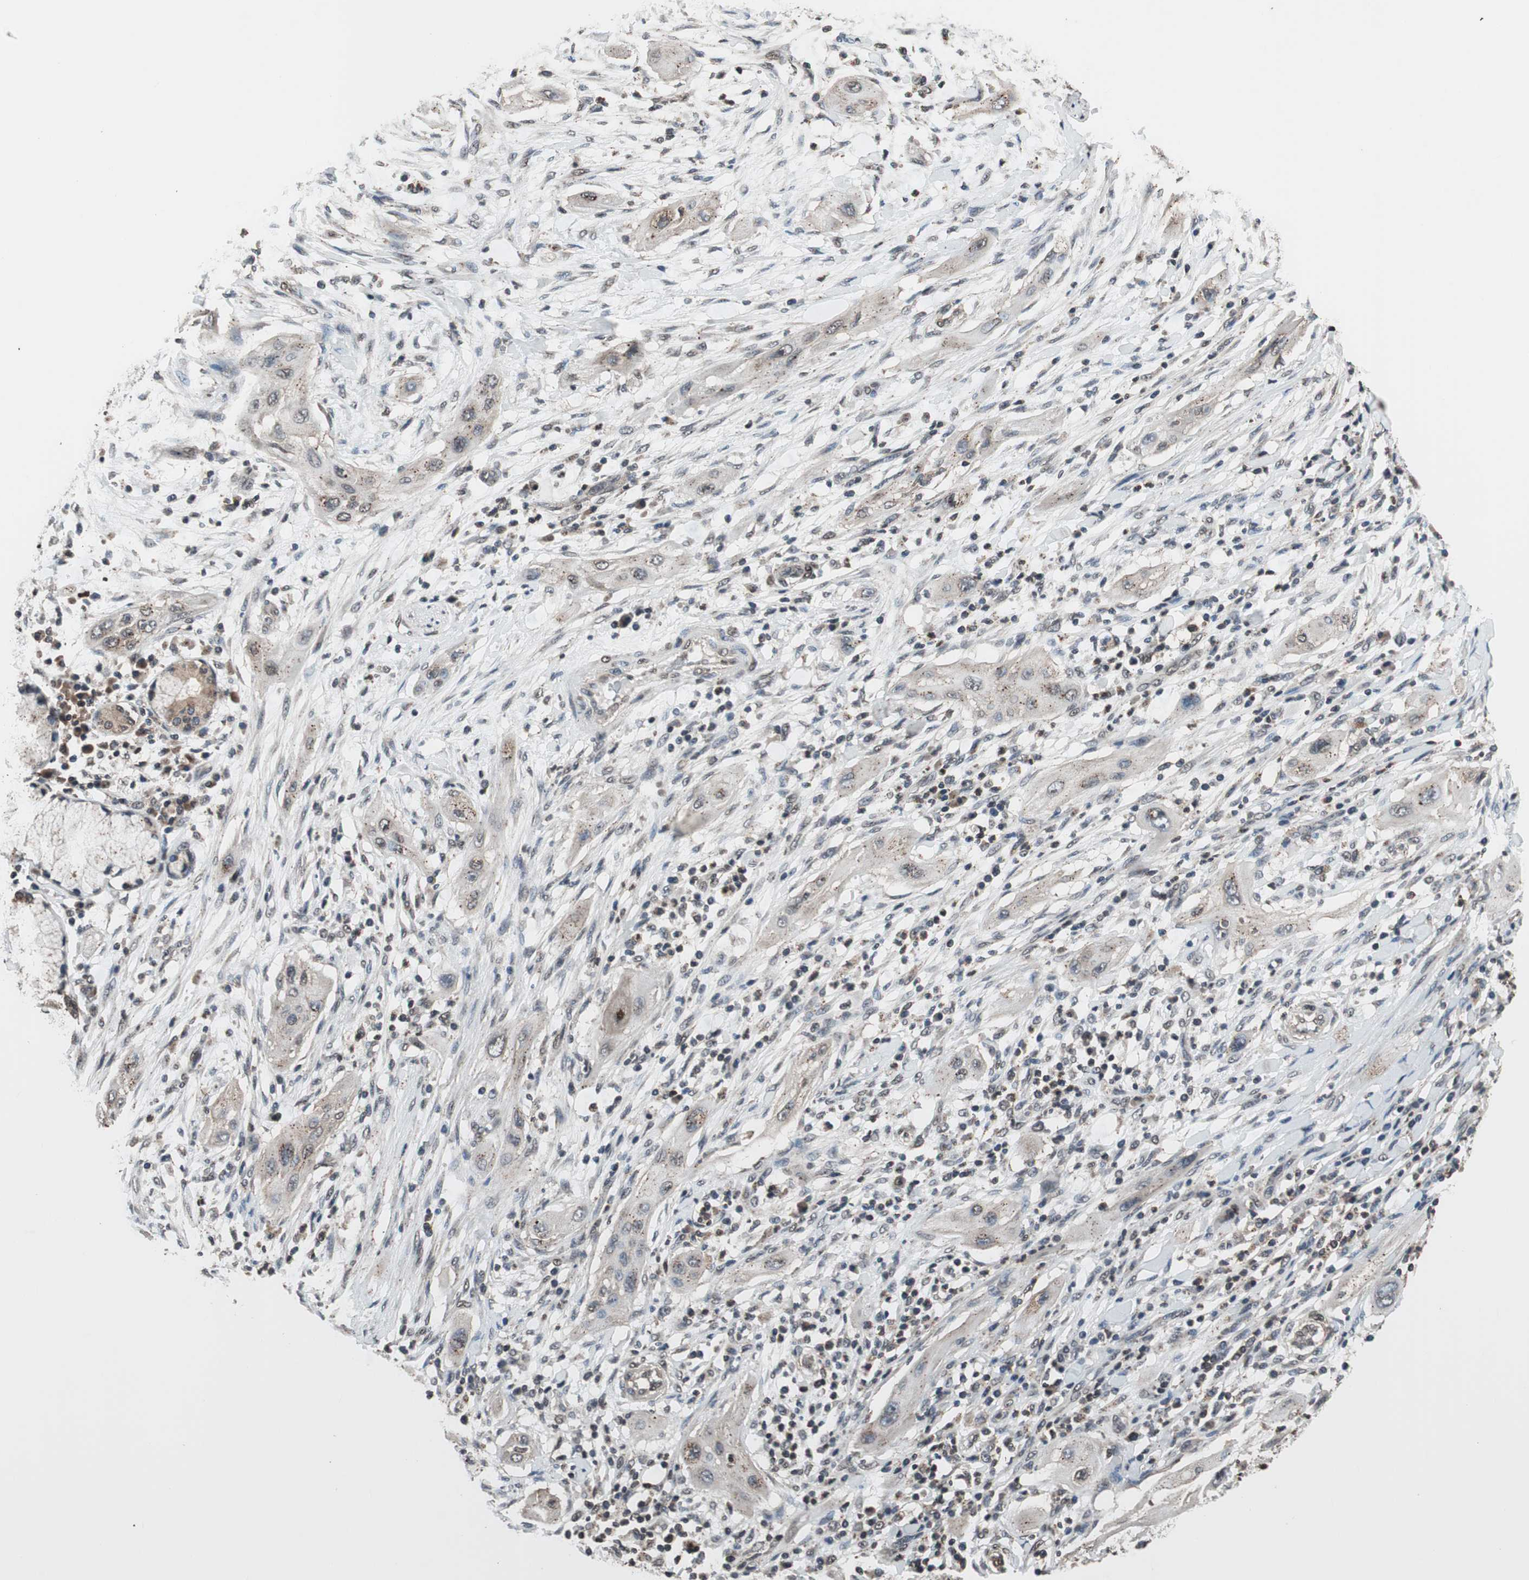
{"staining": {"intensity": "negative", "quantity": "none", "location": "none"}, "tissue": "lung cancer", "cell_type": "Tumor cells", "image_type": "cancer", "snomed": [{"axis": "morphology", "description": "Squamous cell carcinoma, NOS"}, {"axis": "topography", "description": "Lung"}], "caption": "Human lung cancer stained for a protein using IHC displays no expression in tumor cells.", "gene": "RFC1", "patient": {"sex": "female", "age": 47}}